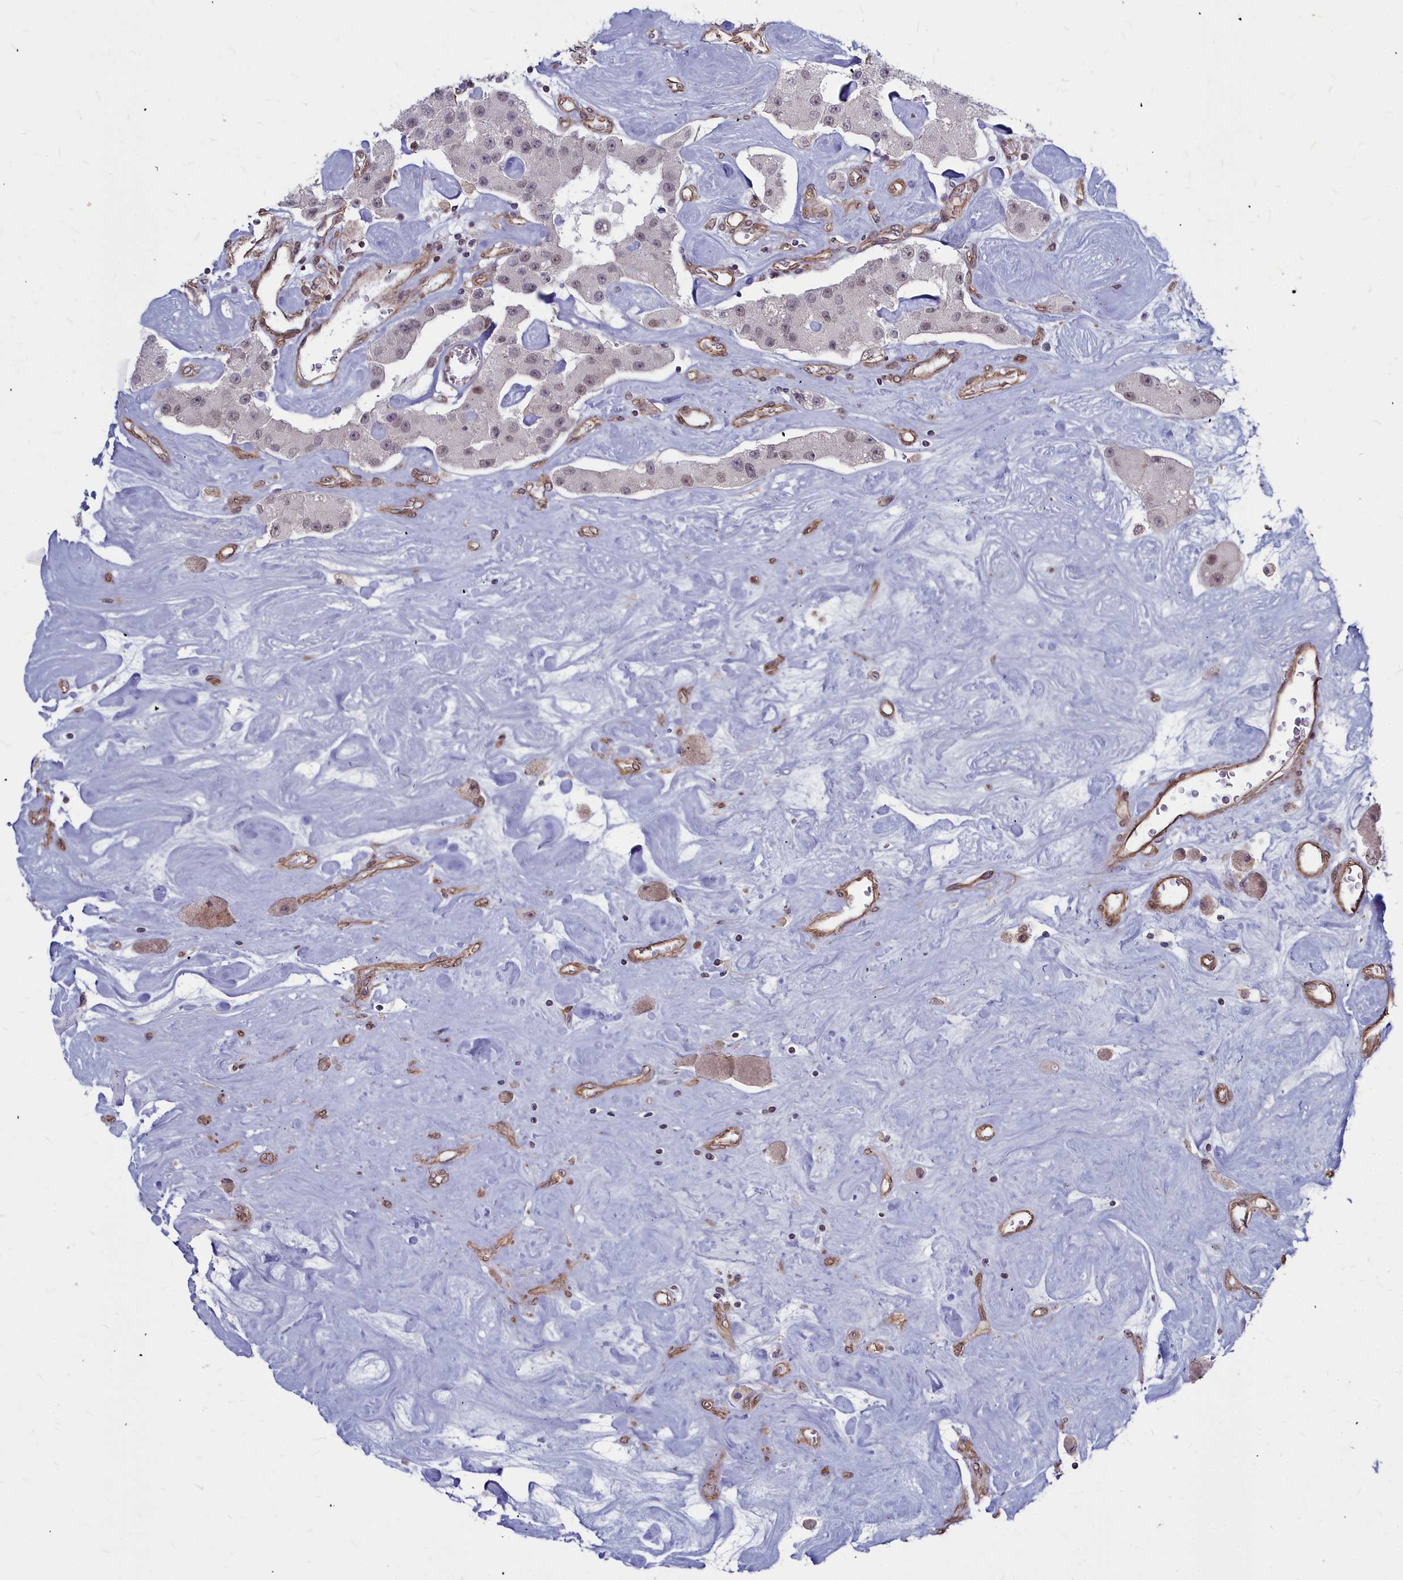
{"staining": {"intensity": "weak", "quantity": "<25%", "location": "nuclear"}, "tissue": "carcinoid", "cell_type": "Tumor cells", "image_type": "cancer", "snomed": [{"axis": "morphology", "description": "Carcinoid, malignant, NOS"}, {"axis": "topography", "description": "Pancreas"}], "caption": "Immunohistochemistry micrograph of human carcinoid (malignant) stained for a protein (brown), which demonstrates no expression in tumor cells. The staining is performed using DAB (3,3'-diaminobenzidine) brown chromogen with nuclei counter-stained in using hematoxylin.", "gene": "YJU2", "patient": {"sex": "male", "age": 41}}